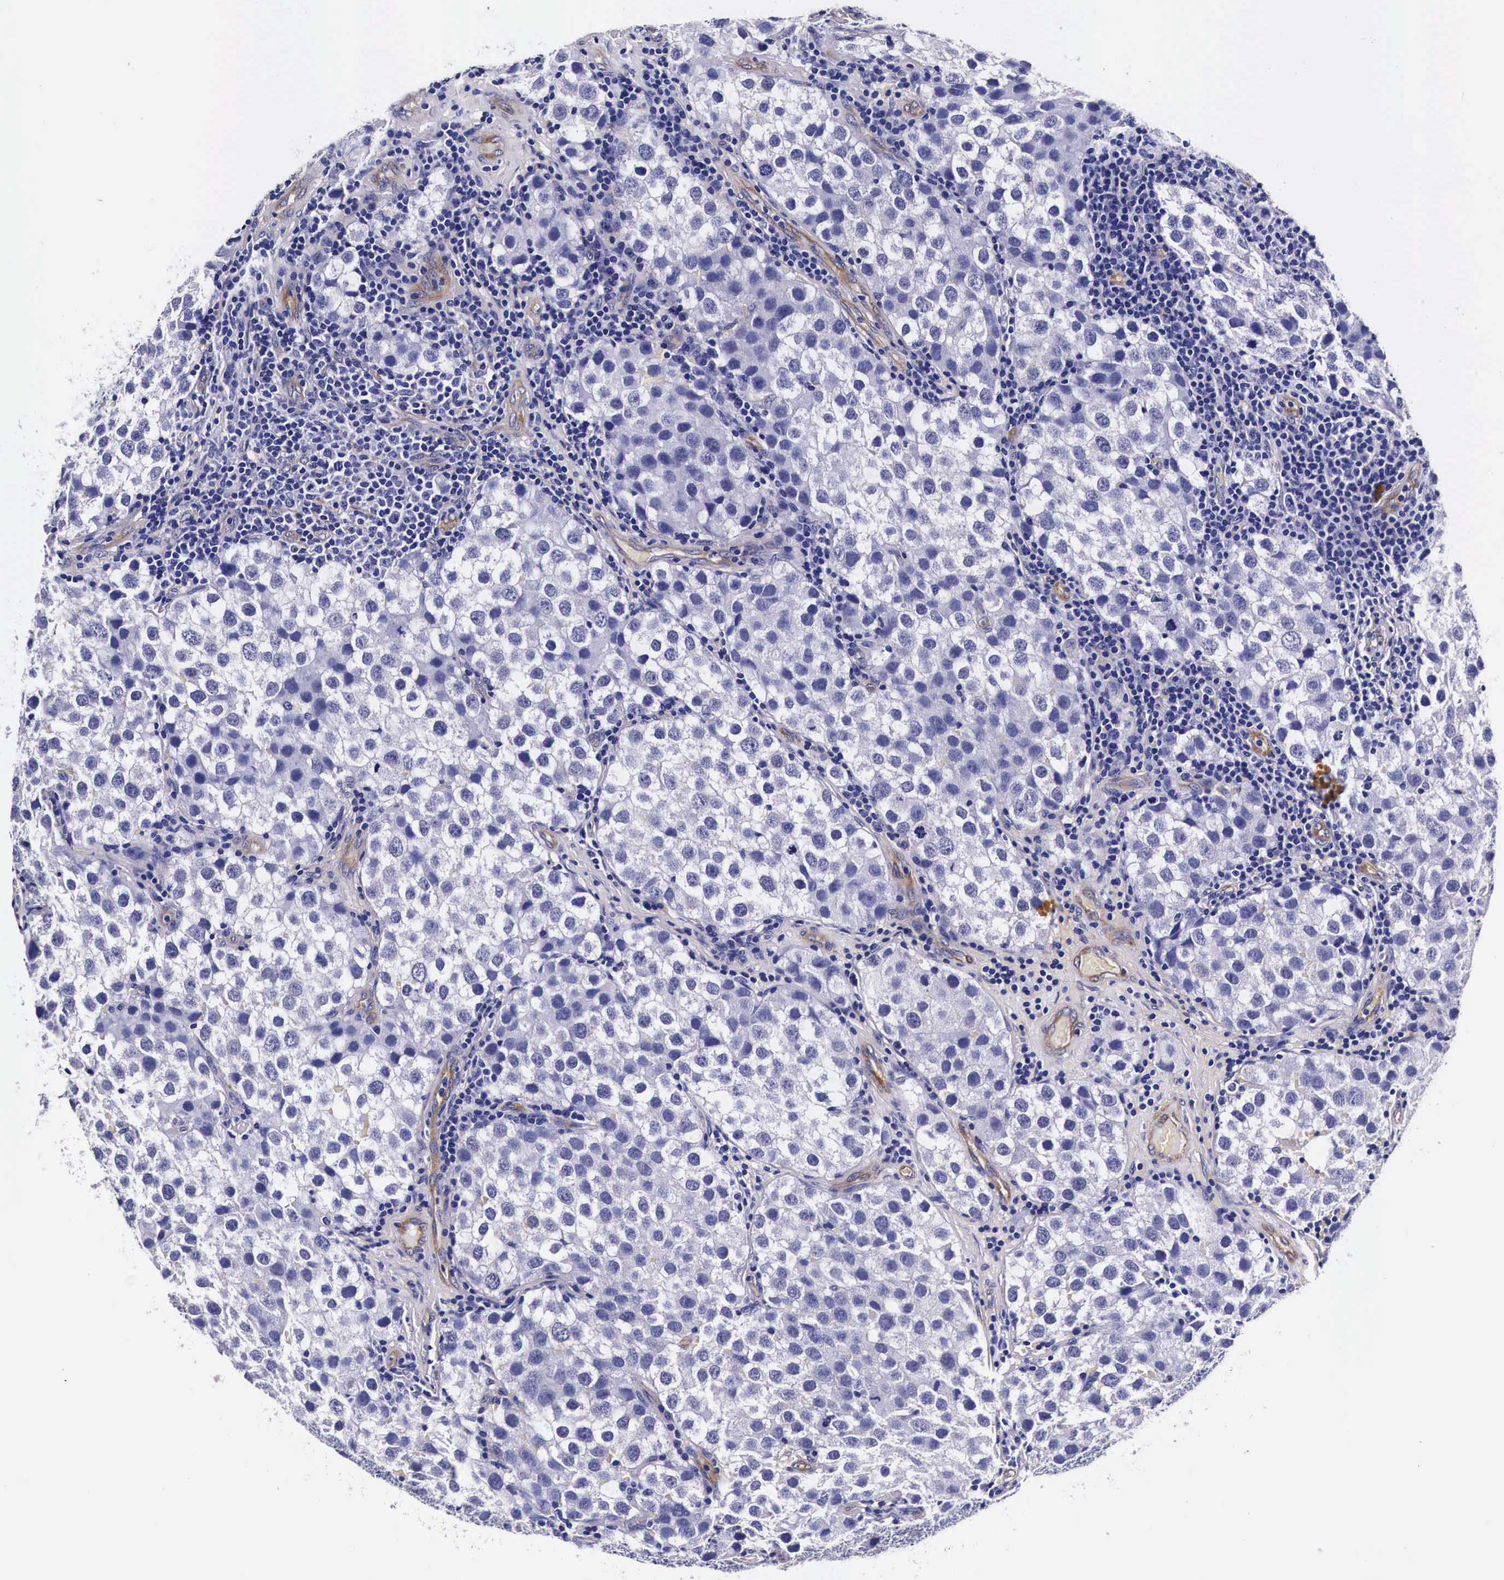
{"staining": {"intensity": "negative", "quantity": "none", "location": "none"}, "tissue": "testis cancer", "cell_type": "Tumor cells", "image_type": "cancer", "snomed": [{"axis": "morphology", "description": "Seminoma, NOS"}, {"axis": "topography", "description": "Testis"}], "caption": "Immunohistochemistry histopathology image of neoplastic tissue: testis seminoma stained with DAB displays no significant protein staining in tumor cells.", "gene": "HSPB1", "patient": {"sex": "male", "age": 39}}